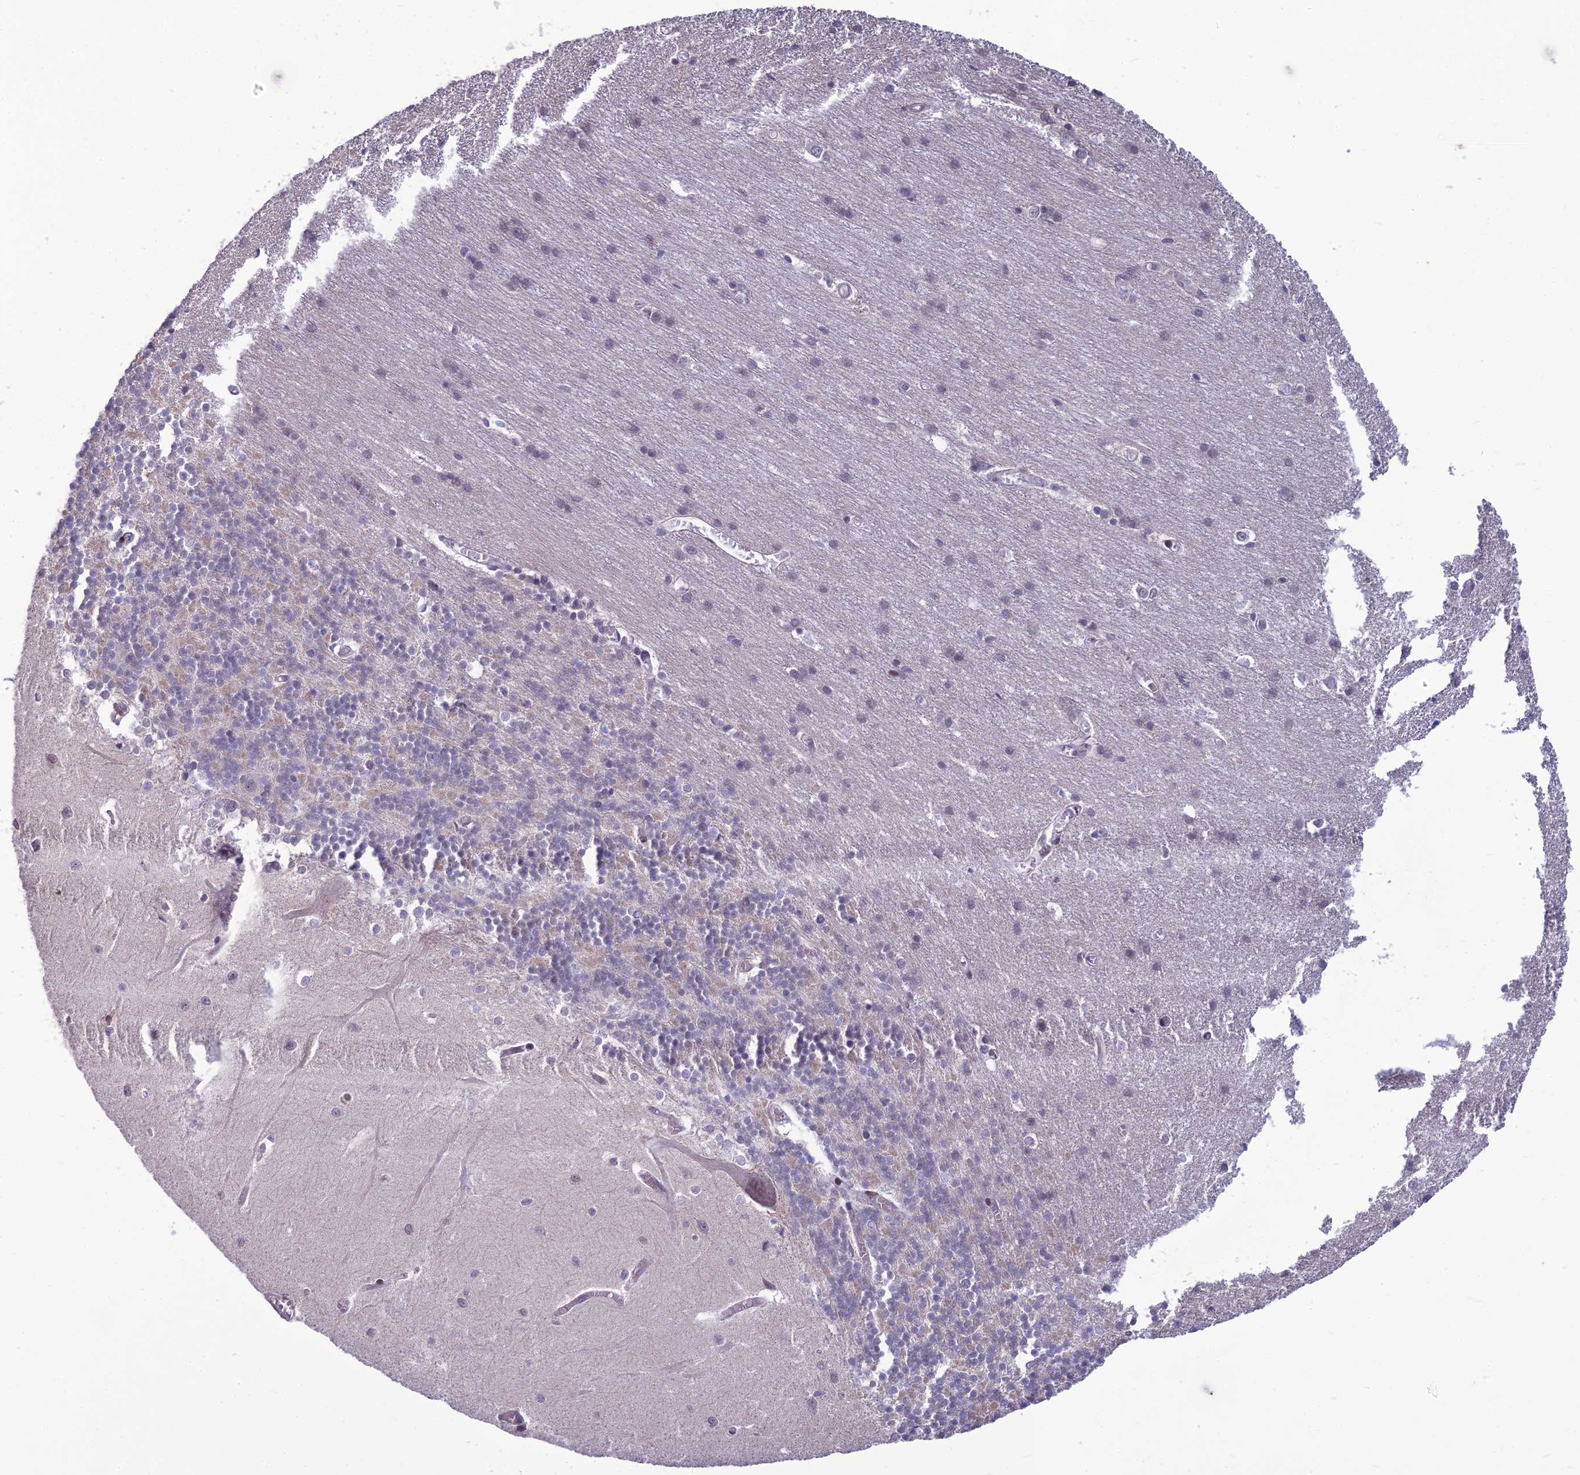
{"staining": {"intensity": "negative", "quantity": "none", "location": "none"}, "tissue": "cerebellum", "cell_type": "Cells in granular layer", "image_type": "normal", "snomed": [{"axis": "morphology", "description": "Normal tissue, NOS"}, {"axis": "topography", "description": "Cerebellum"}], "caption": "The immunohistochemistry (IHC) image has no significant staining in cells in granular layer of cerebellum. The staining was performed using DAB to visualize the protein expression in brown, while the nuclei were stained in blue with hematoxylin (Magnification: 20x).", "gene": "FBRS", "patient": {"sex": "male", "age": 37}}